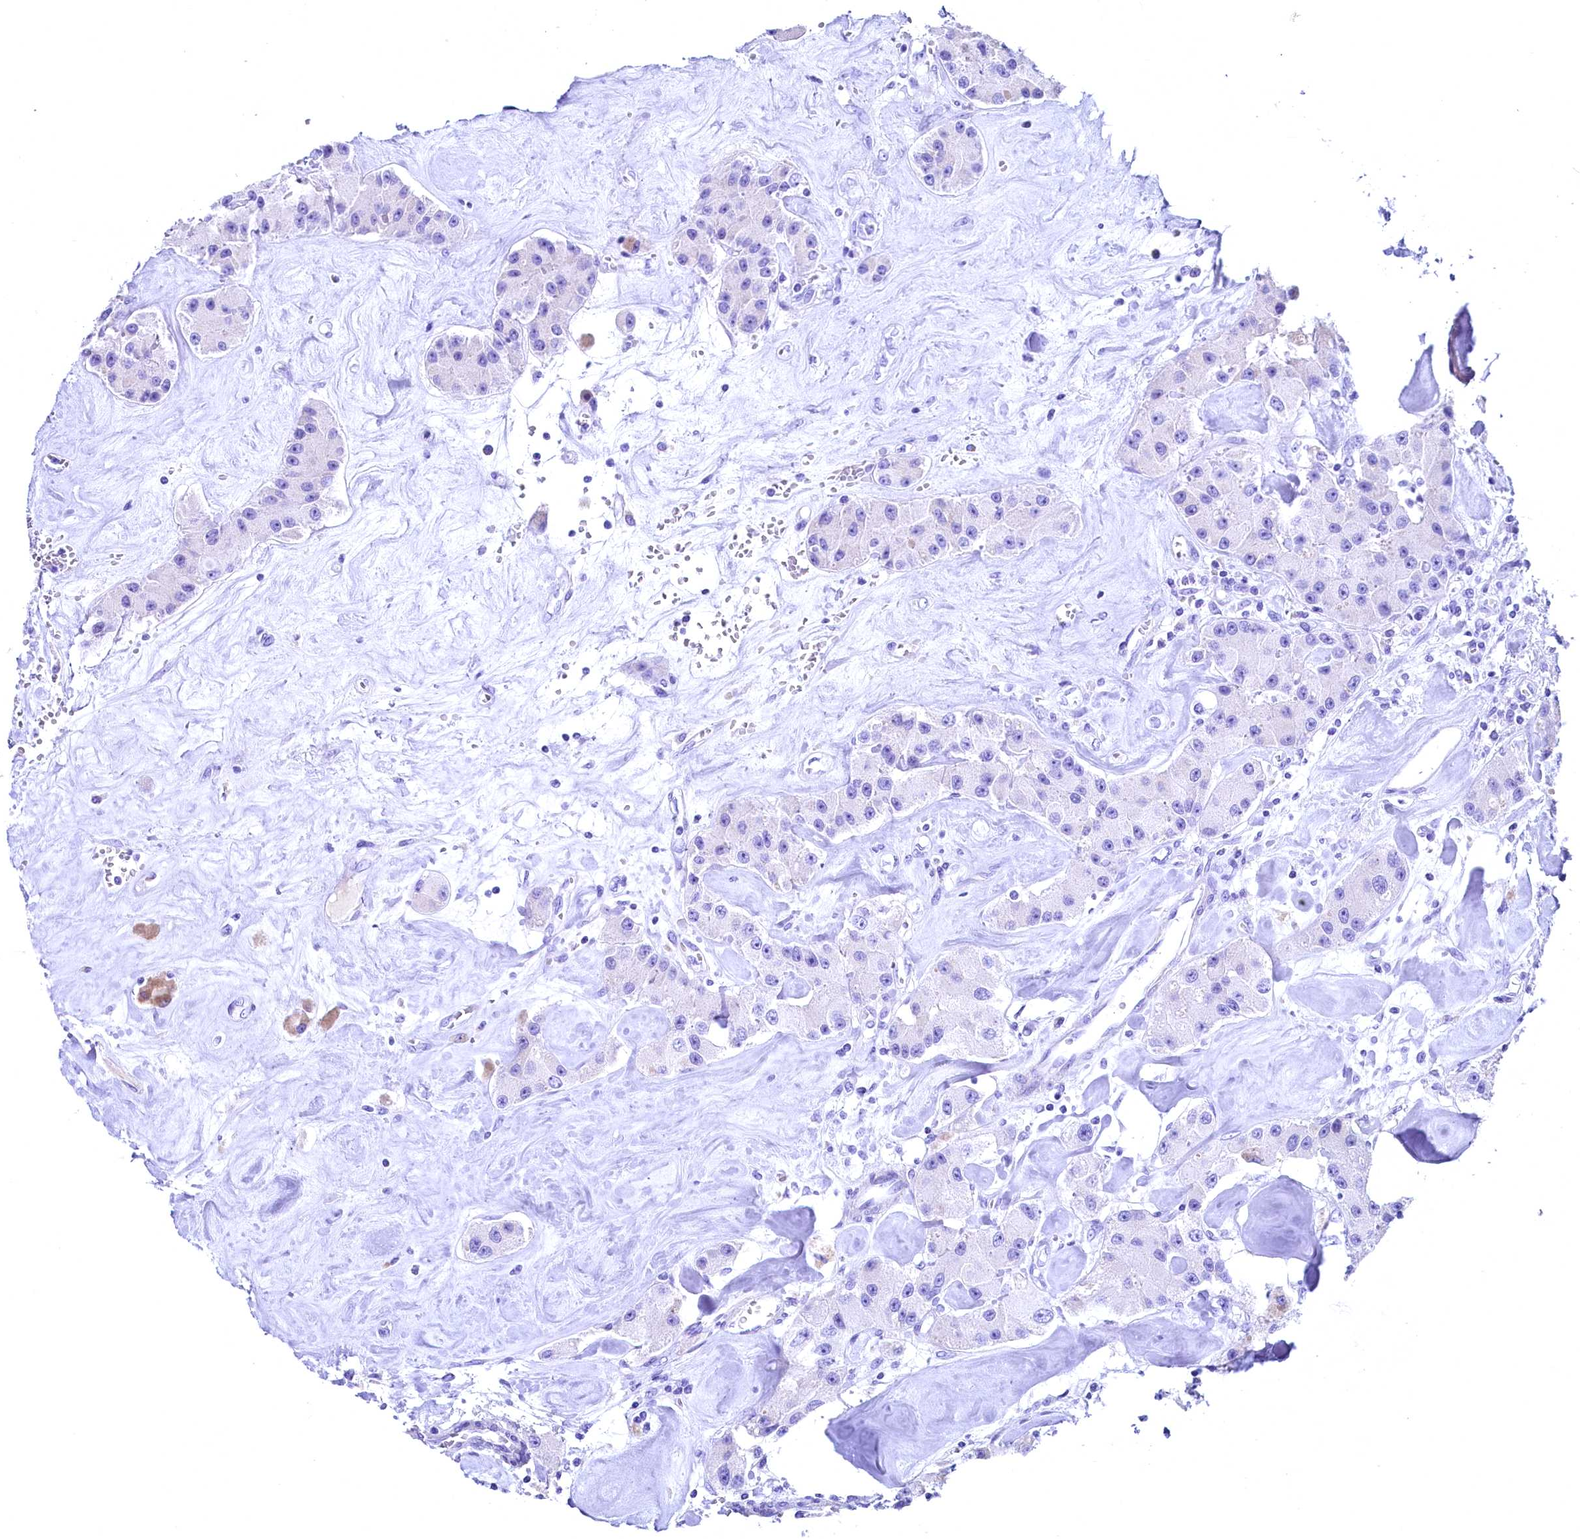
{"staining": {"intensity": "negative", "quantity": "none", "location": "none"}, "tissue": "carcinoid", "cell_type": "Tumor cells", "image_type": "cancer", "snomed": [{"axis": "morphology", "description": "Carcinoid, malignant, NOS"}, {"axis": "topography", "description": "Pancreas"}], "caption": "An IHC histopathology image of malignant carcinoid is shown. There is no staining in tumor cells of malignant carcinoid. Nuclei are stained in blue.", "gene": "SKIDA1", "patient": {"sex": "male", "age": 41}}